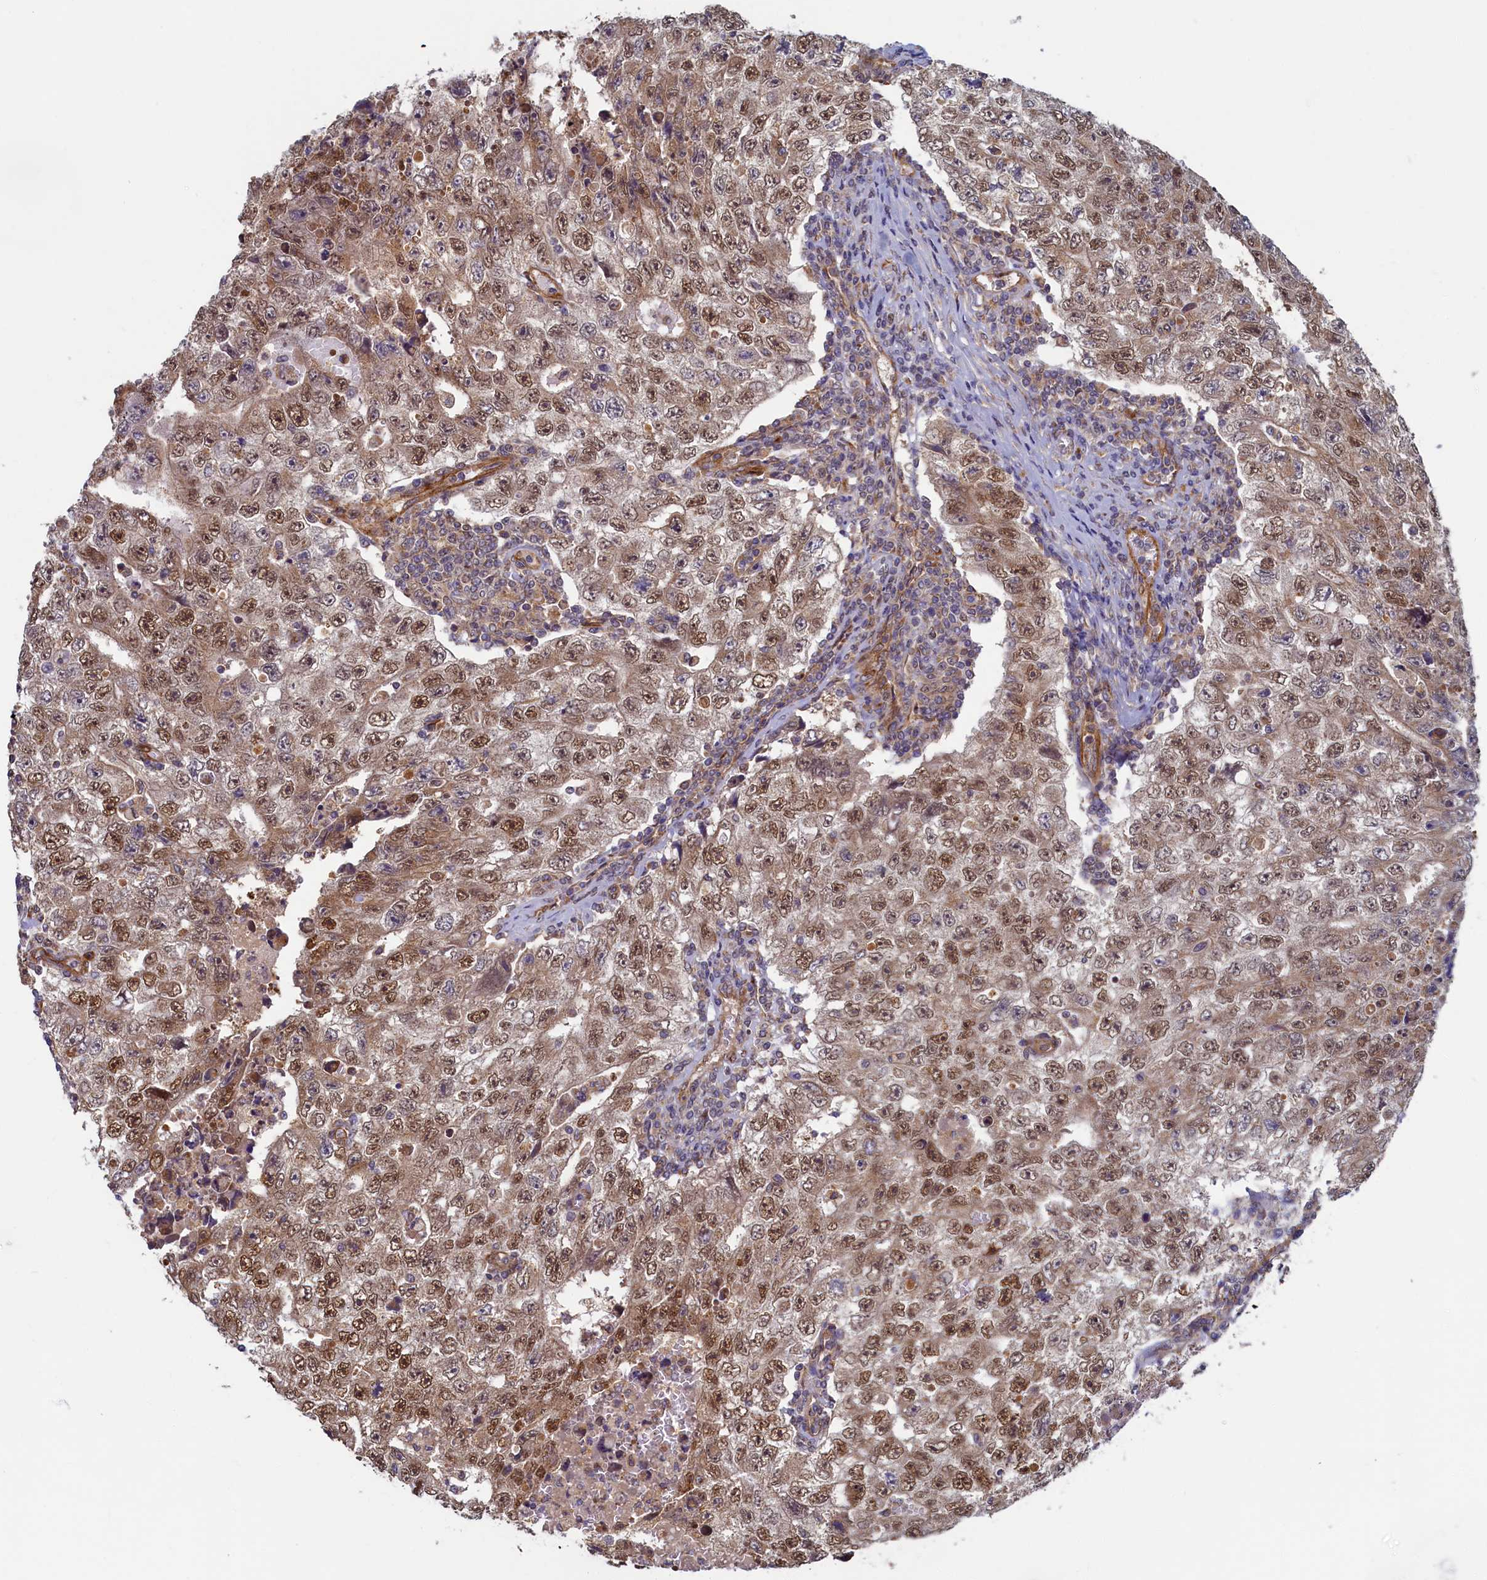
{"staining": {"intensity": "moderate", "quantity": ">75%", "location": "cytoplasmic/membranous,nuclear"}, "tissue": "testis cancer", "cell_type": "Tumor cells", "image_type": "cancer", "snomed": [{"axis": "morphology", "description": "Carcinoma, Embryonal, NOS"}, {"axis": "topography", "description": "Testis"}], "caption": "Immunohistochemical staining of embryonal carcinoma (testis) shows medium levels of moderate cytoplasmic/membranous and nuclear staining in about >75% of tumor cells. (DAB (3,3'-diaminobenzidine) = brown stain, brightfield microscopy at high magnification).", "gene": "STX12", "patient": {"sex": "male", "age": 17}}